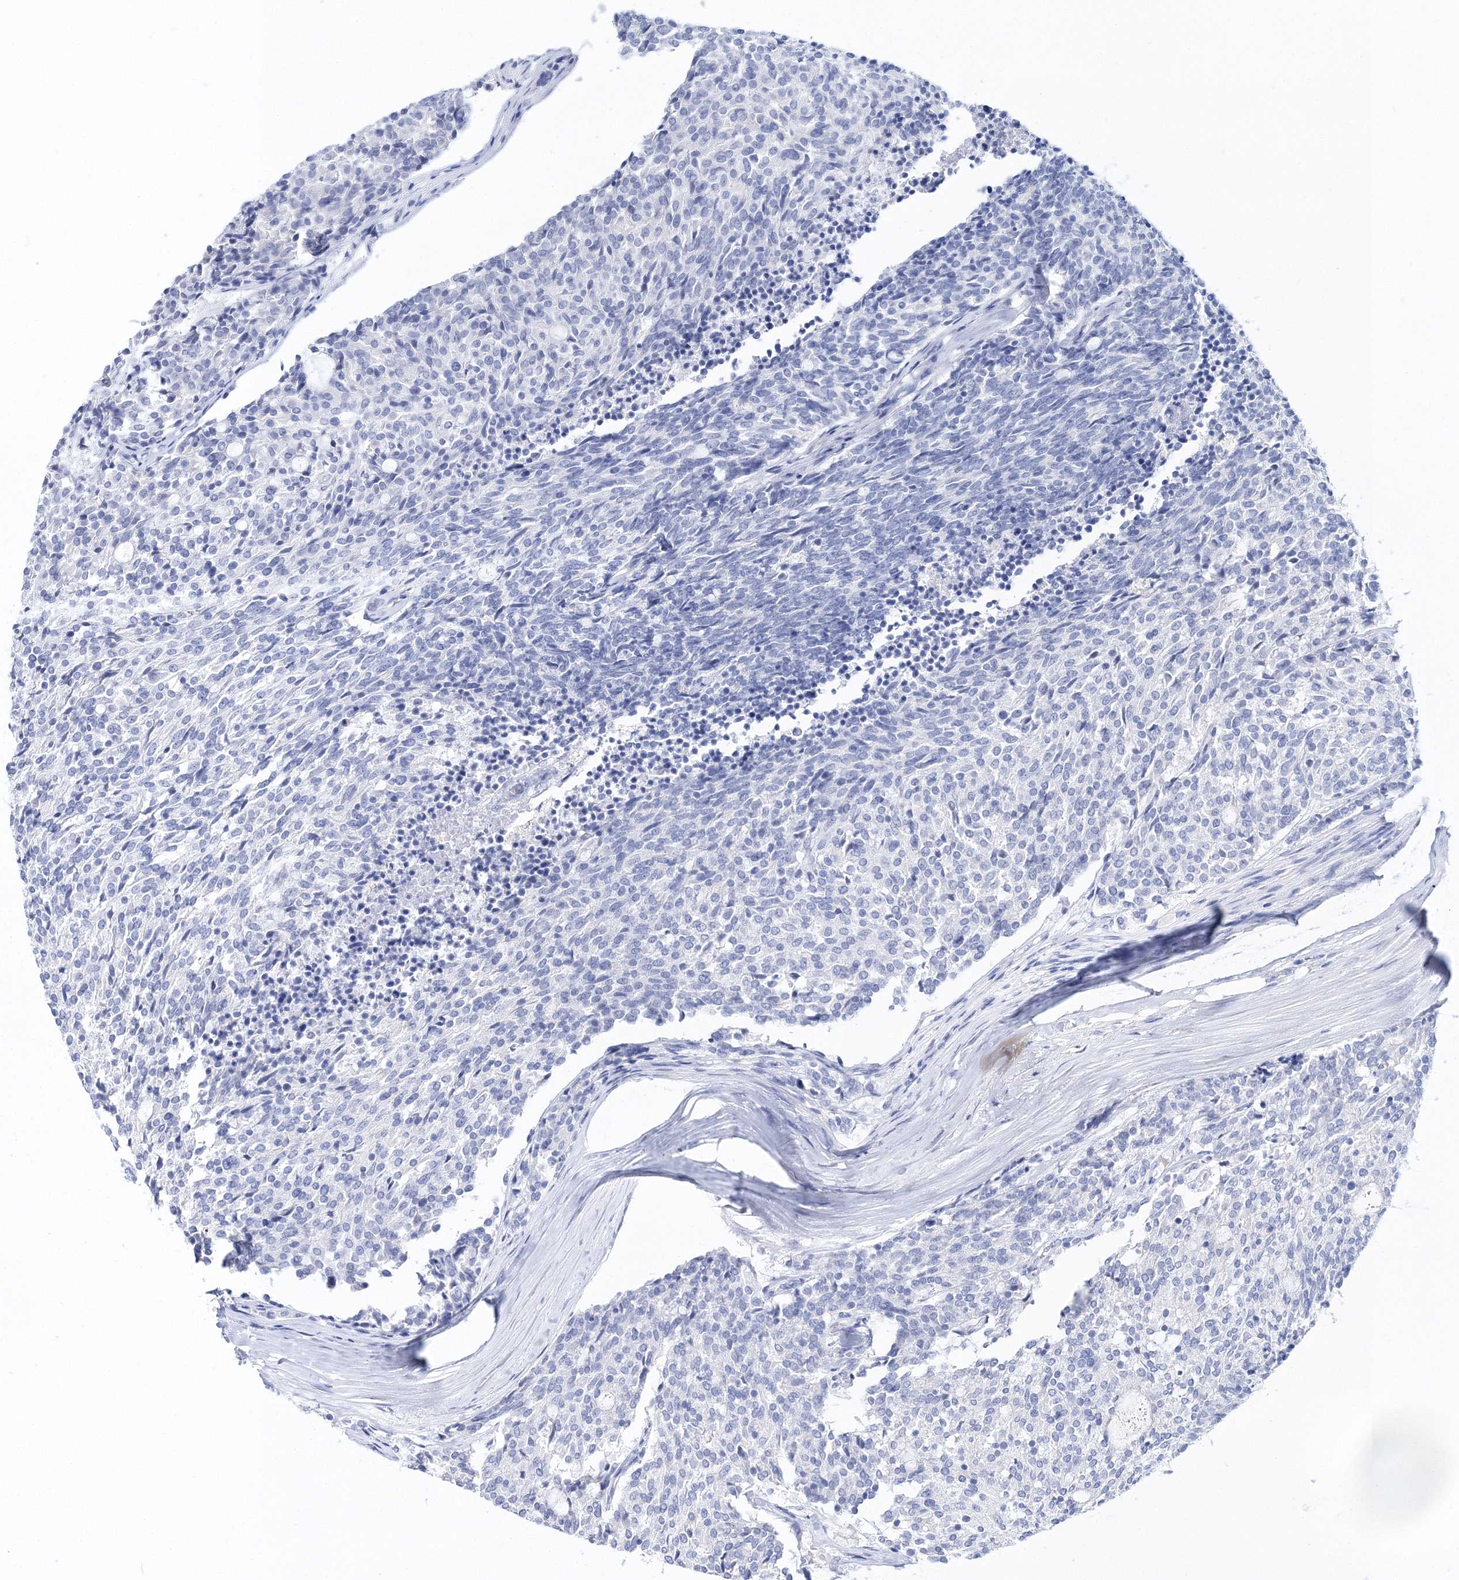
{"staining": {"intensity": "negative", "quantity": "none", "location": "none"}, "tissue": "carcinoid", "cell_type": "Tumor cells", "image_type": "cancer", "snomed": [{"axis": "morphology", "description": "Carcinoid, malignant, NOS"}, {"axis": "topography", "description": "Pancreas"}], "caption": "This histopathology image is of carcinoid (malignant) stained with immunohistochemistry (IHC) to label a protein in brown with the nuclei are counter-stained blue. There is no expression in tumor cells.", "gene": "MYOZ2", "patient": {"sex": "female", "age": 54}}